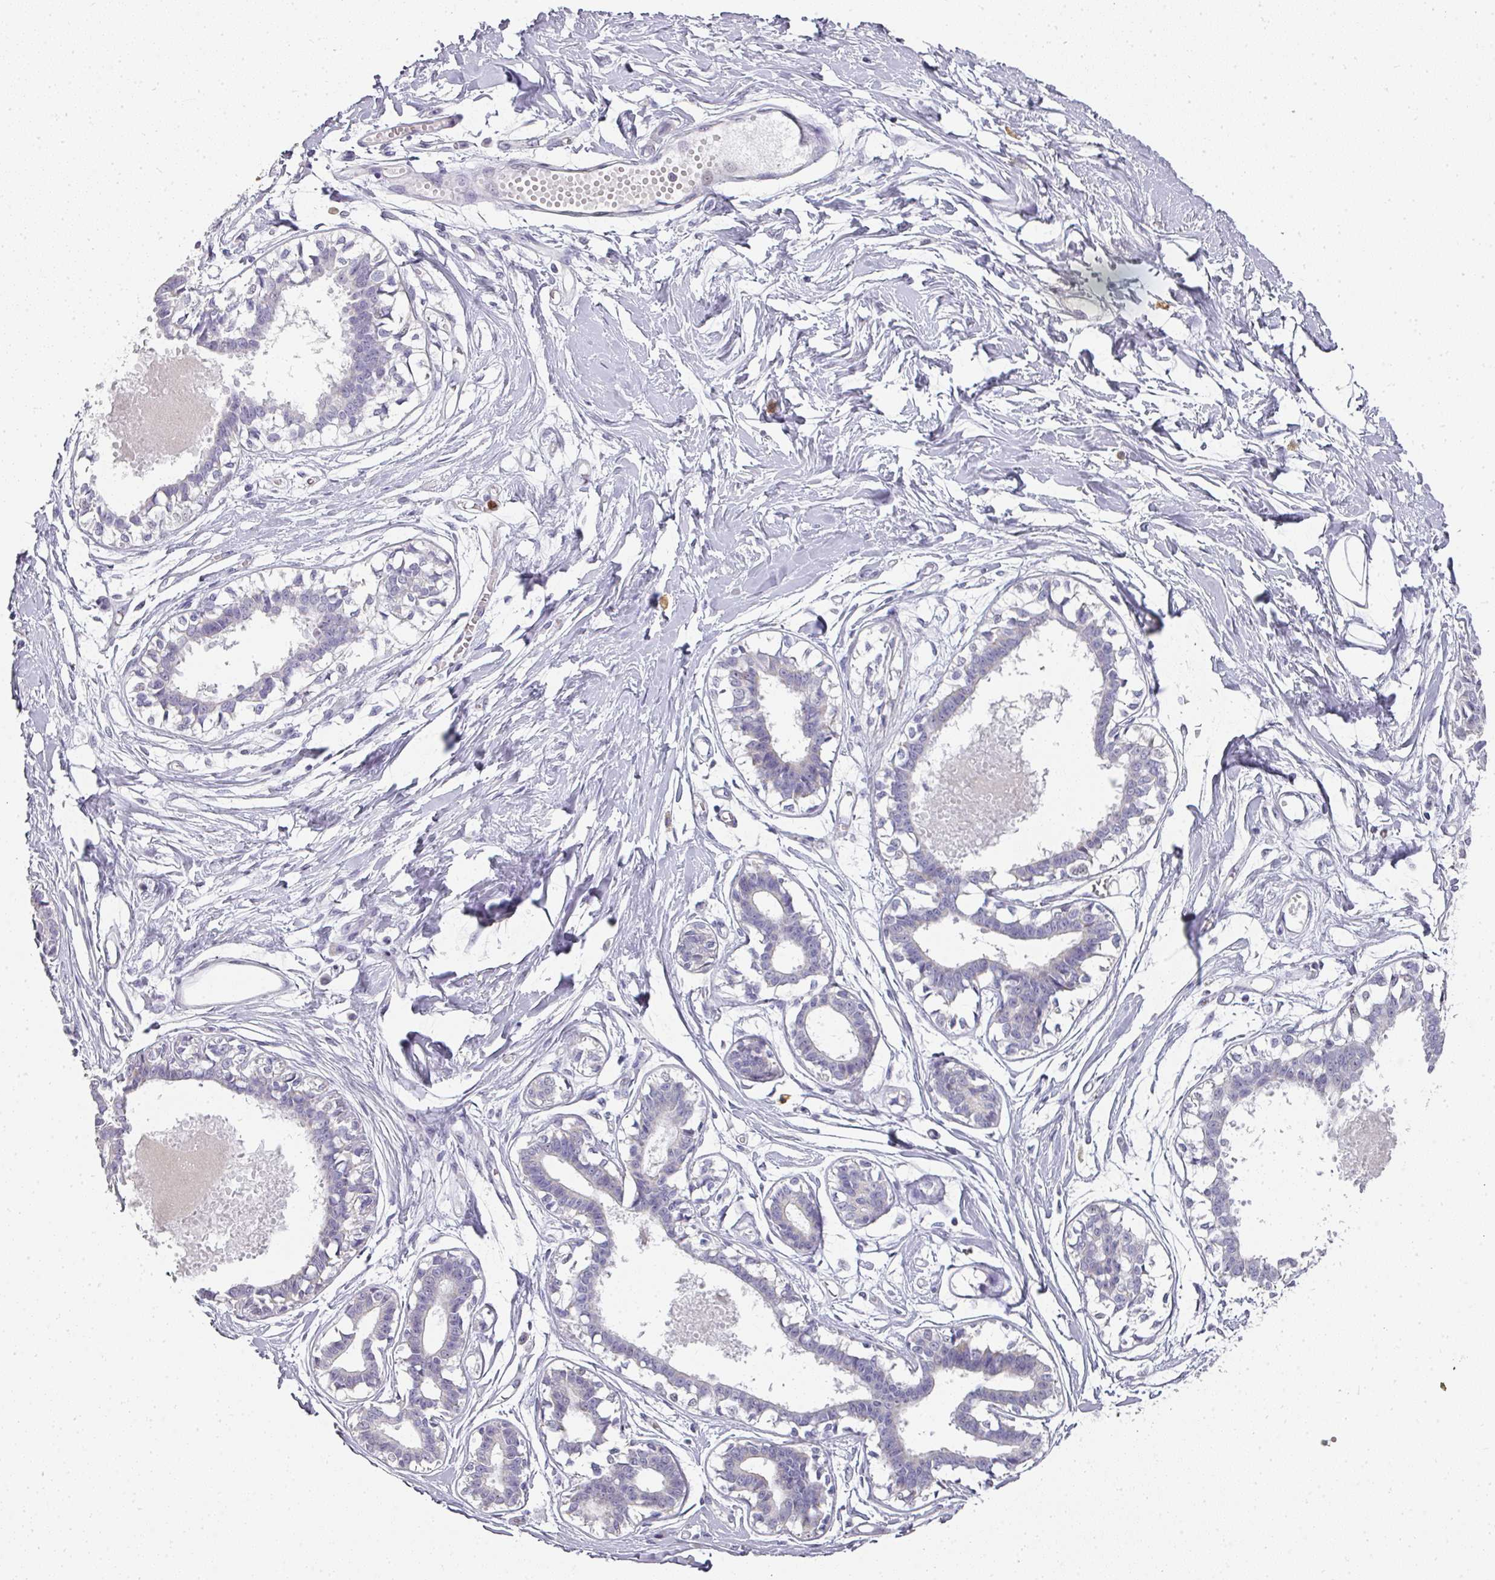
{"staining": {"intensity": "negative", "quantity": "none", "location": "none"}, "tissue": "breast", "cell_type": "Adipocytes", "image_type": "normal", "snomed": [{"axis": "morphology", "description": "Normal tissue, NOS"}, {"axis": "topography", "description": "Breast"}], "caption": "High power microscopy histopathology image of an immunohistochemistry (IHC) image of benign breast, revealing no significant positivity in adipocytes. Nuclei are stained in blue.", "gene": "CAMP", "patient": {"sex": "female", "age": 45}}